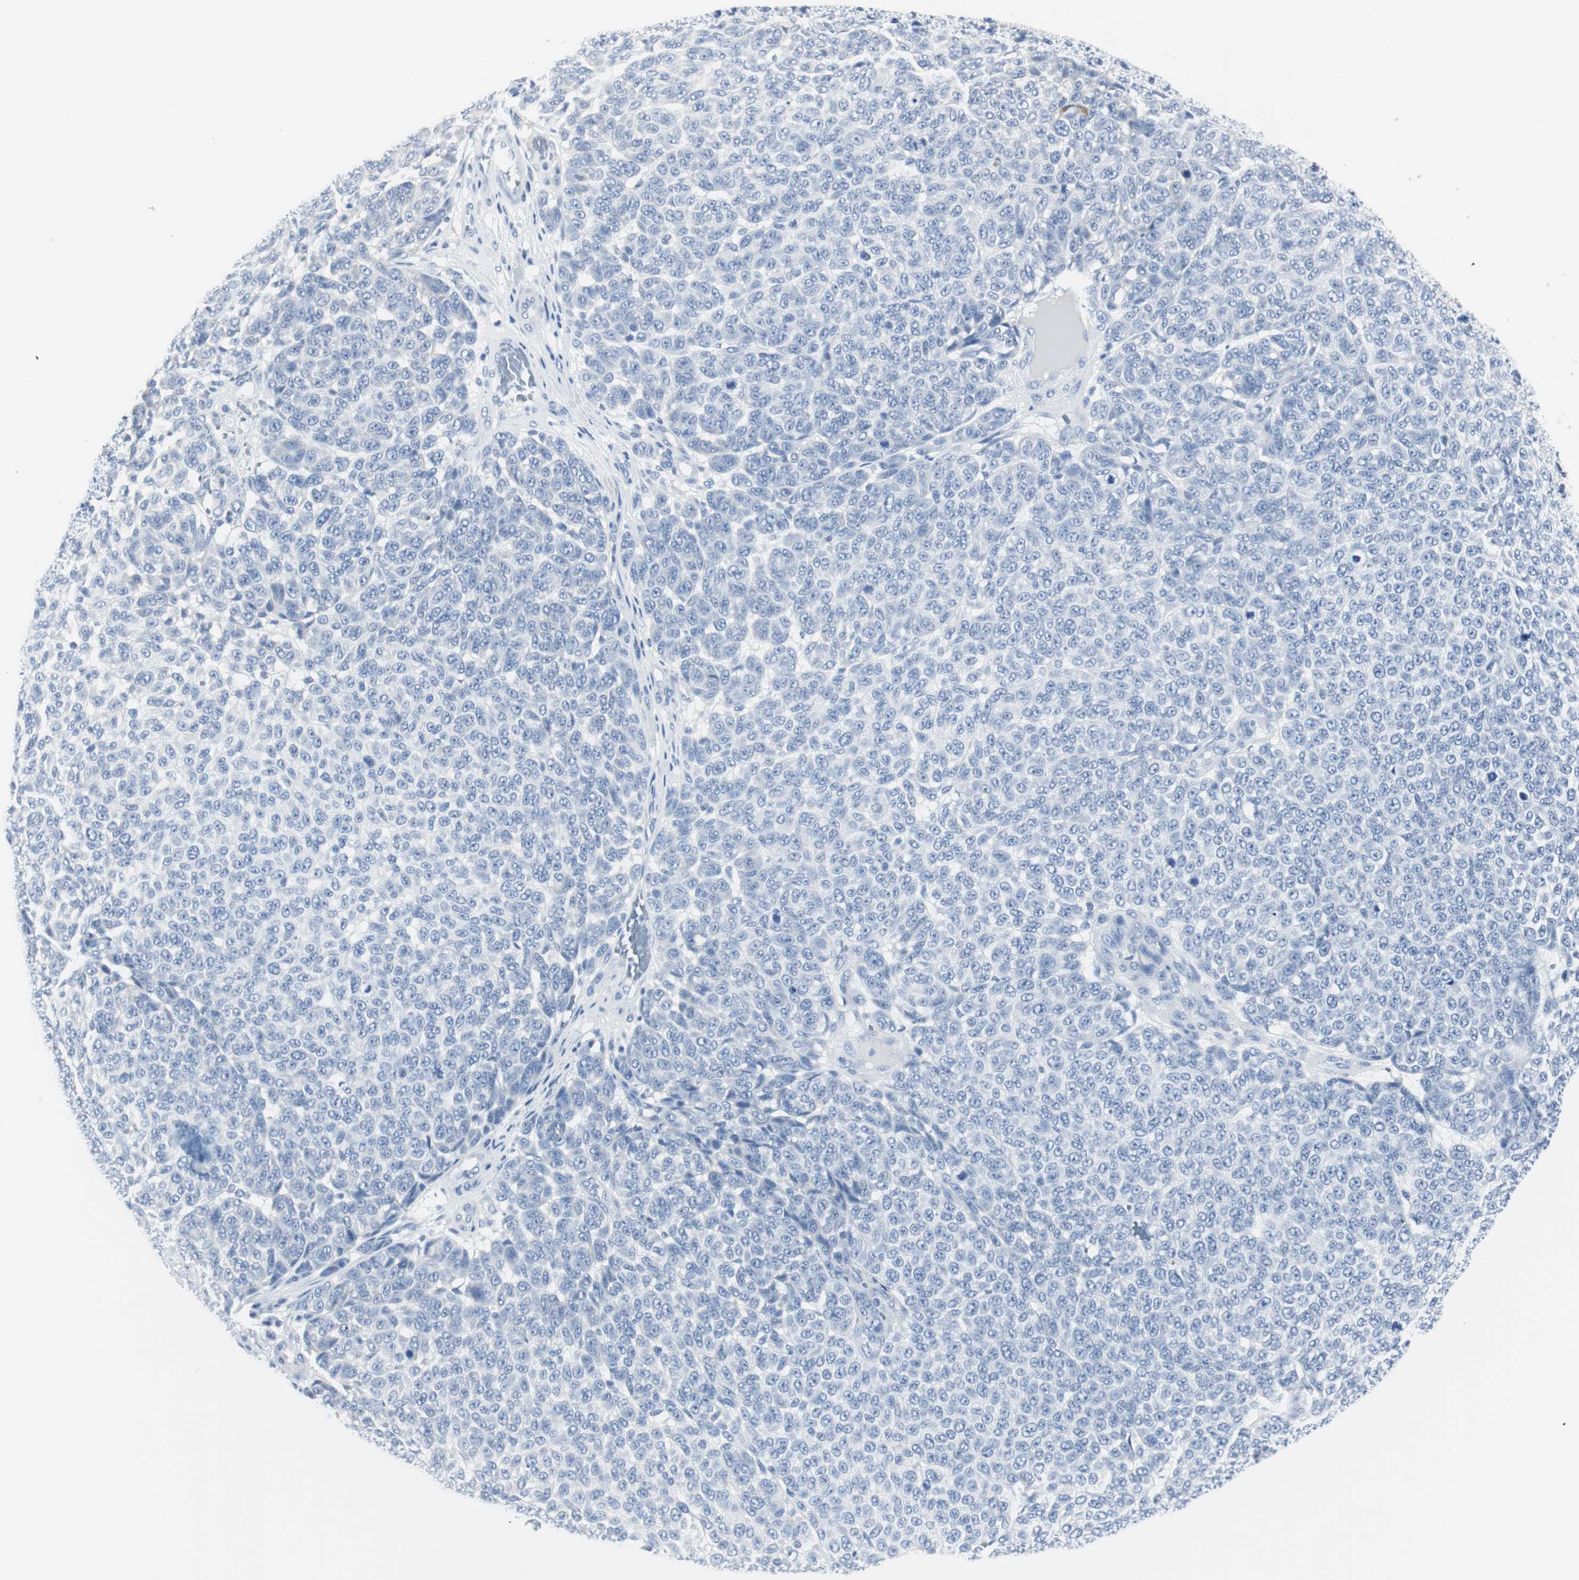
{"staining": {"intensity": "negative", "quantity": "none", "location": "none"}, "tissue": "melanoma", "cell_type": "Tumor cells", "image_type": "cancer", "snomed": [{"axis": "morphology", "description": "Malignant melanoma, NOS"}, {"axis": "topography", "description": "Skin"}], "caption": "A high-resolution histopathology image shows immunohistochemistry (IHC) staining of malignant melanoma, which reveals no significant positivity in tumor cells.", "gene": "GAP43", "patient": {"sex": "male", "age": 59}}